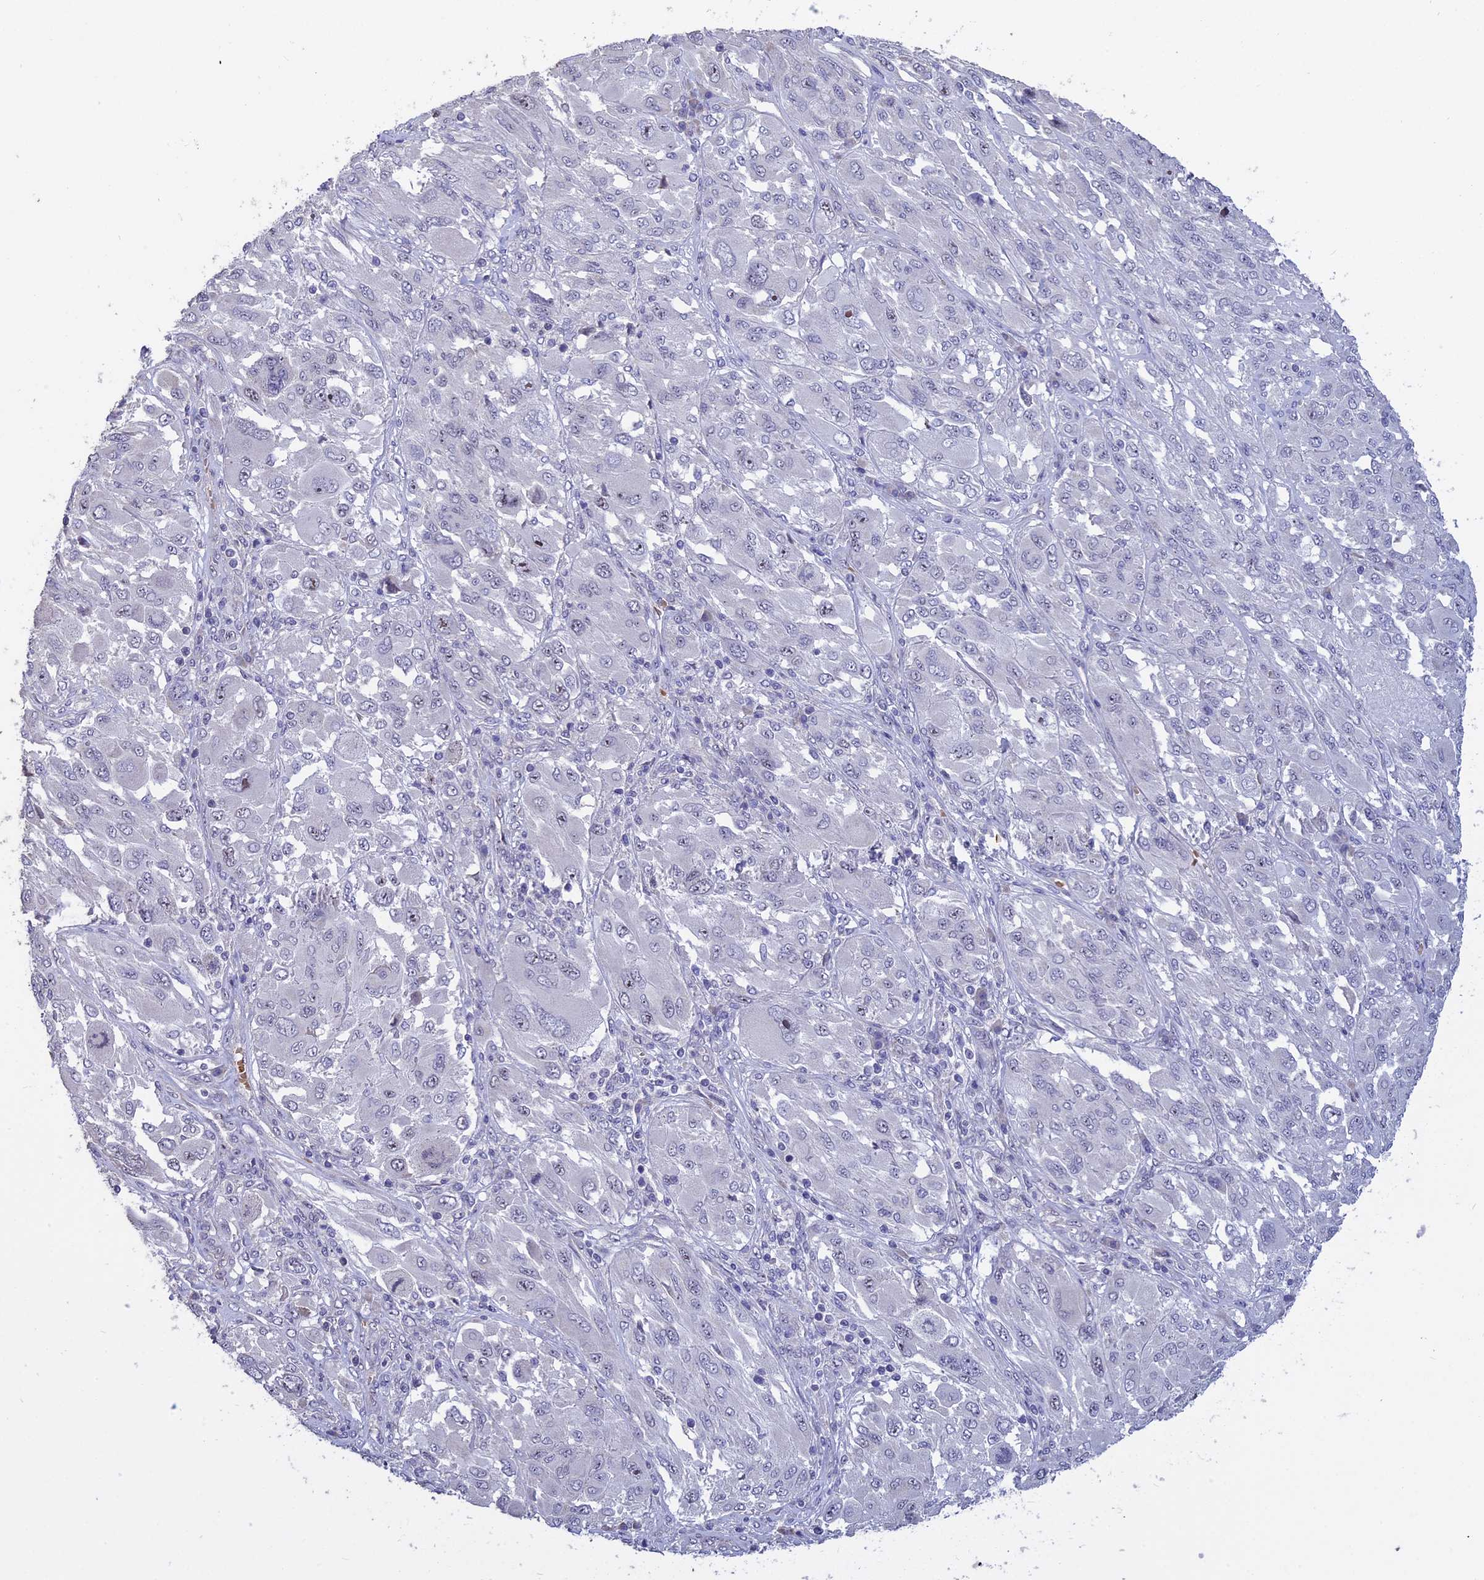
{"staining": {"intensity": "negative", "quantity": "none", "location": "none"}, "tissue": "melanoma", "cell_type": "Tumor cells", "image_type": "cancer", "snomed": [{"axis": "morphology", "description": "Malignant melanoma, NOS"}, {"axis": "topography", "description": "Skin"}], "caption": "High power microscopy histopathology image of an IHC photomicrograph of malignant melanoma, revealing no significant staining in tumor cells.", "gene": "KNOP1", "patient": {"sex": "female", "age": 91}}